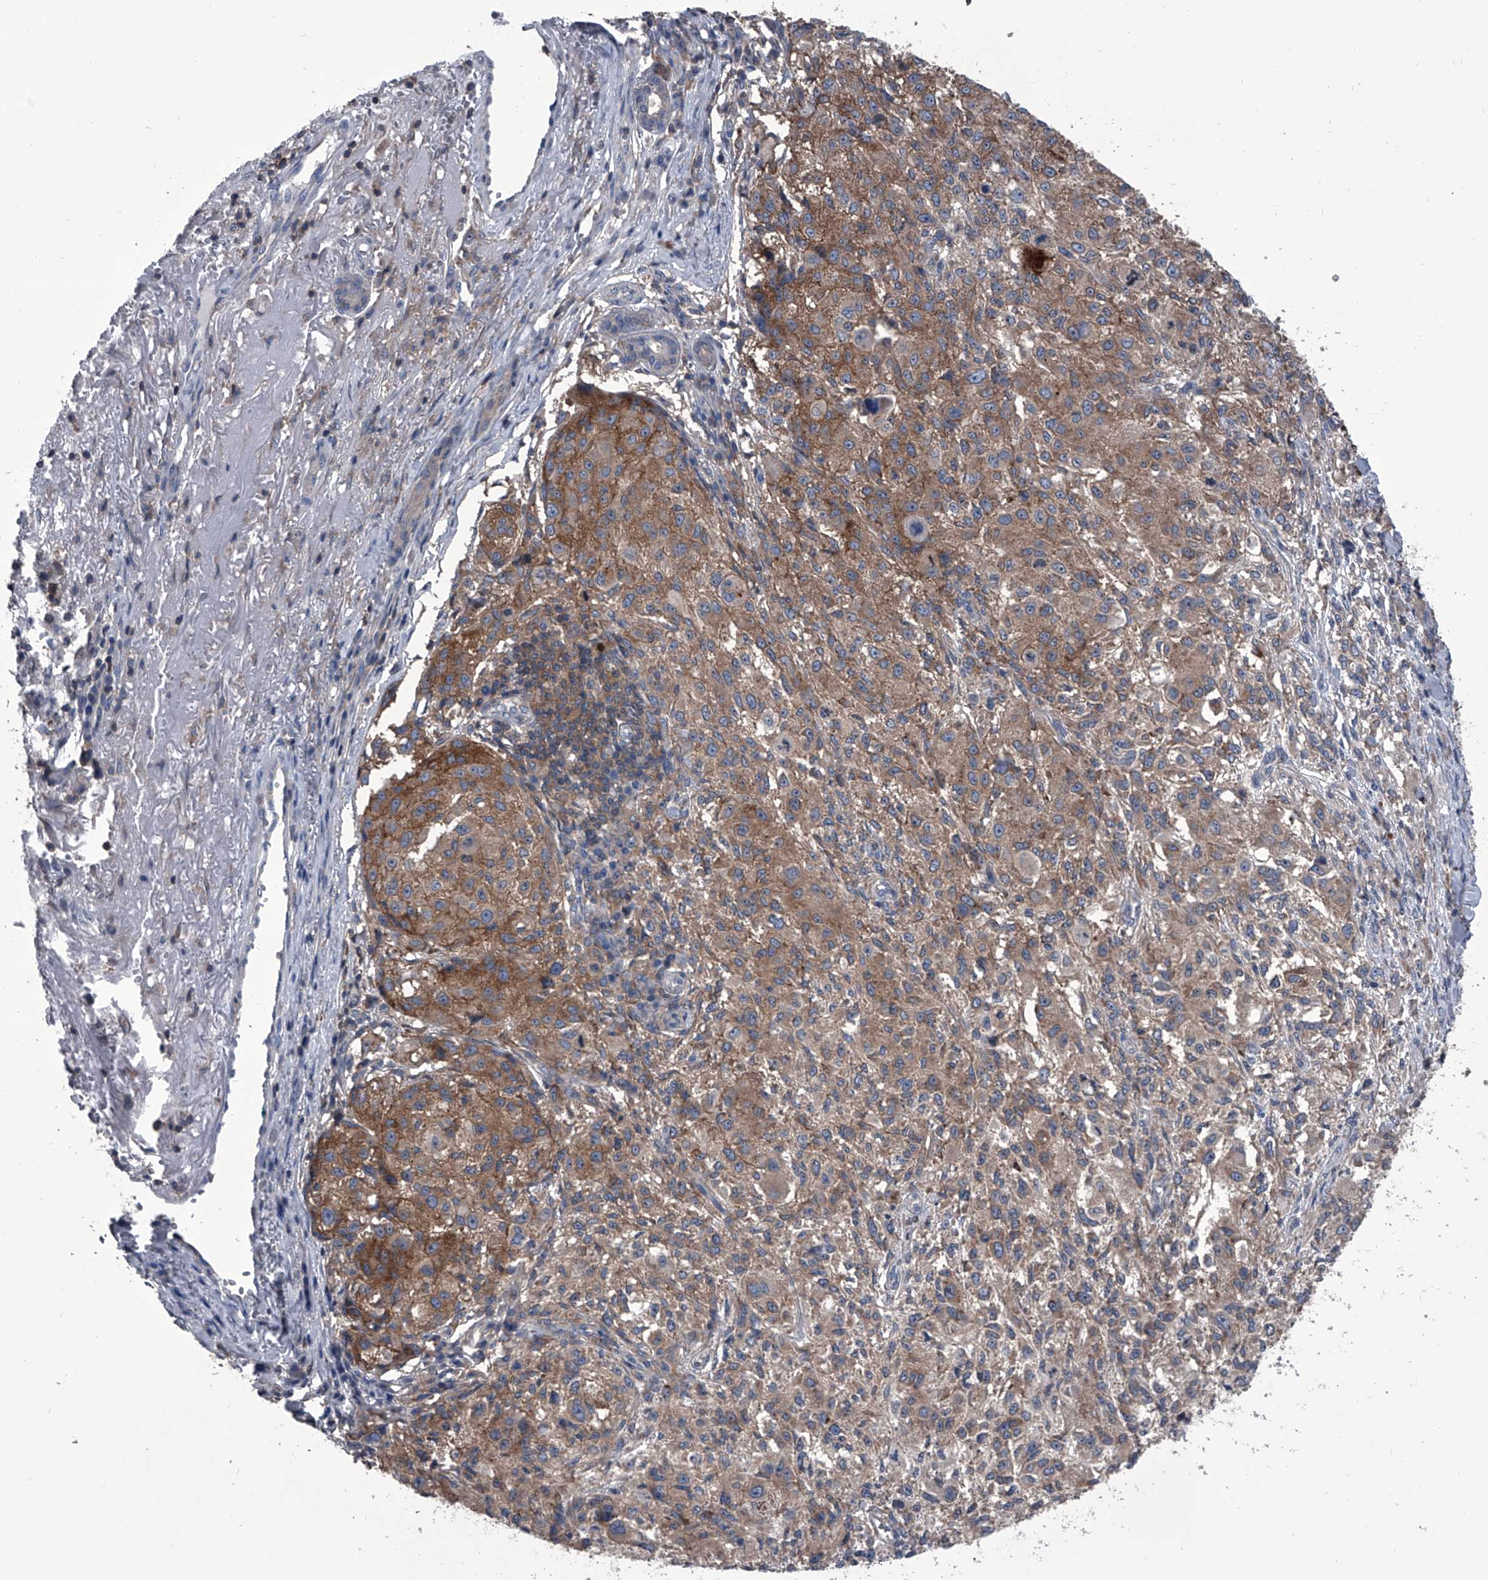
{"staining": {"intensity": "weak", "quantity": ">75%", "location": "cytoplasmic/membranous"}, "tissue": "melanoma", "cell_type": "Tumor cells", "image_type": "cancer", "snomed": [{"axis": "morphology", "description": "Necrosis, NOS"}, {"axis": "morphology", "description": "Malignant melanoma, NOS"}, {"axis": "topography", "description": "Skin"}], "caption": "Brown immunohistochemical staining in melanoma displays weak cytoplasmic/membranous expression in about >75% of tumor cells.", "gene": "PIP5K1A", "patient": {"sex": "female", "age": 87}}